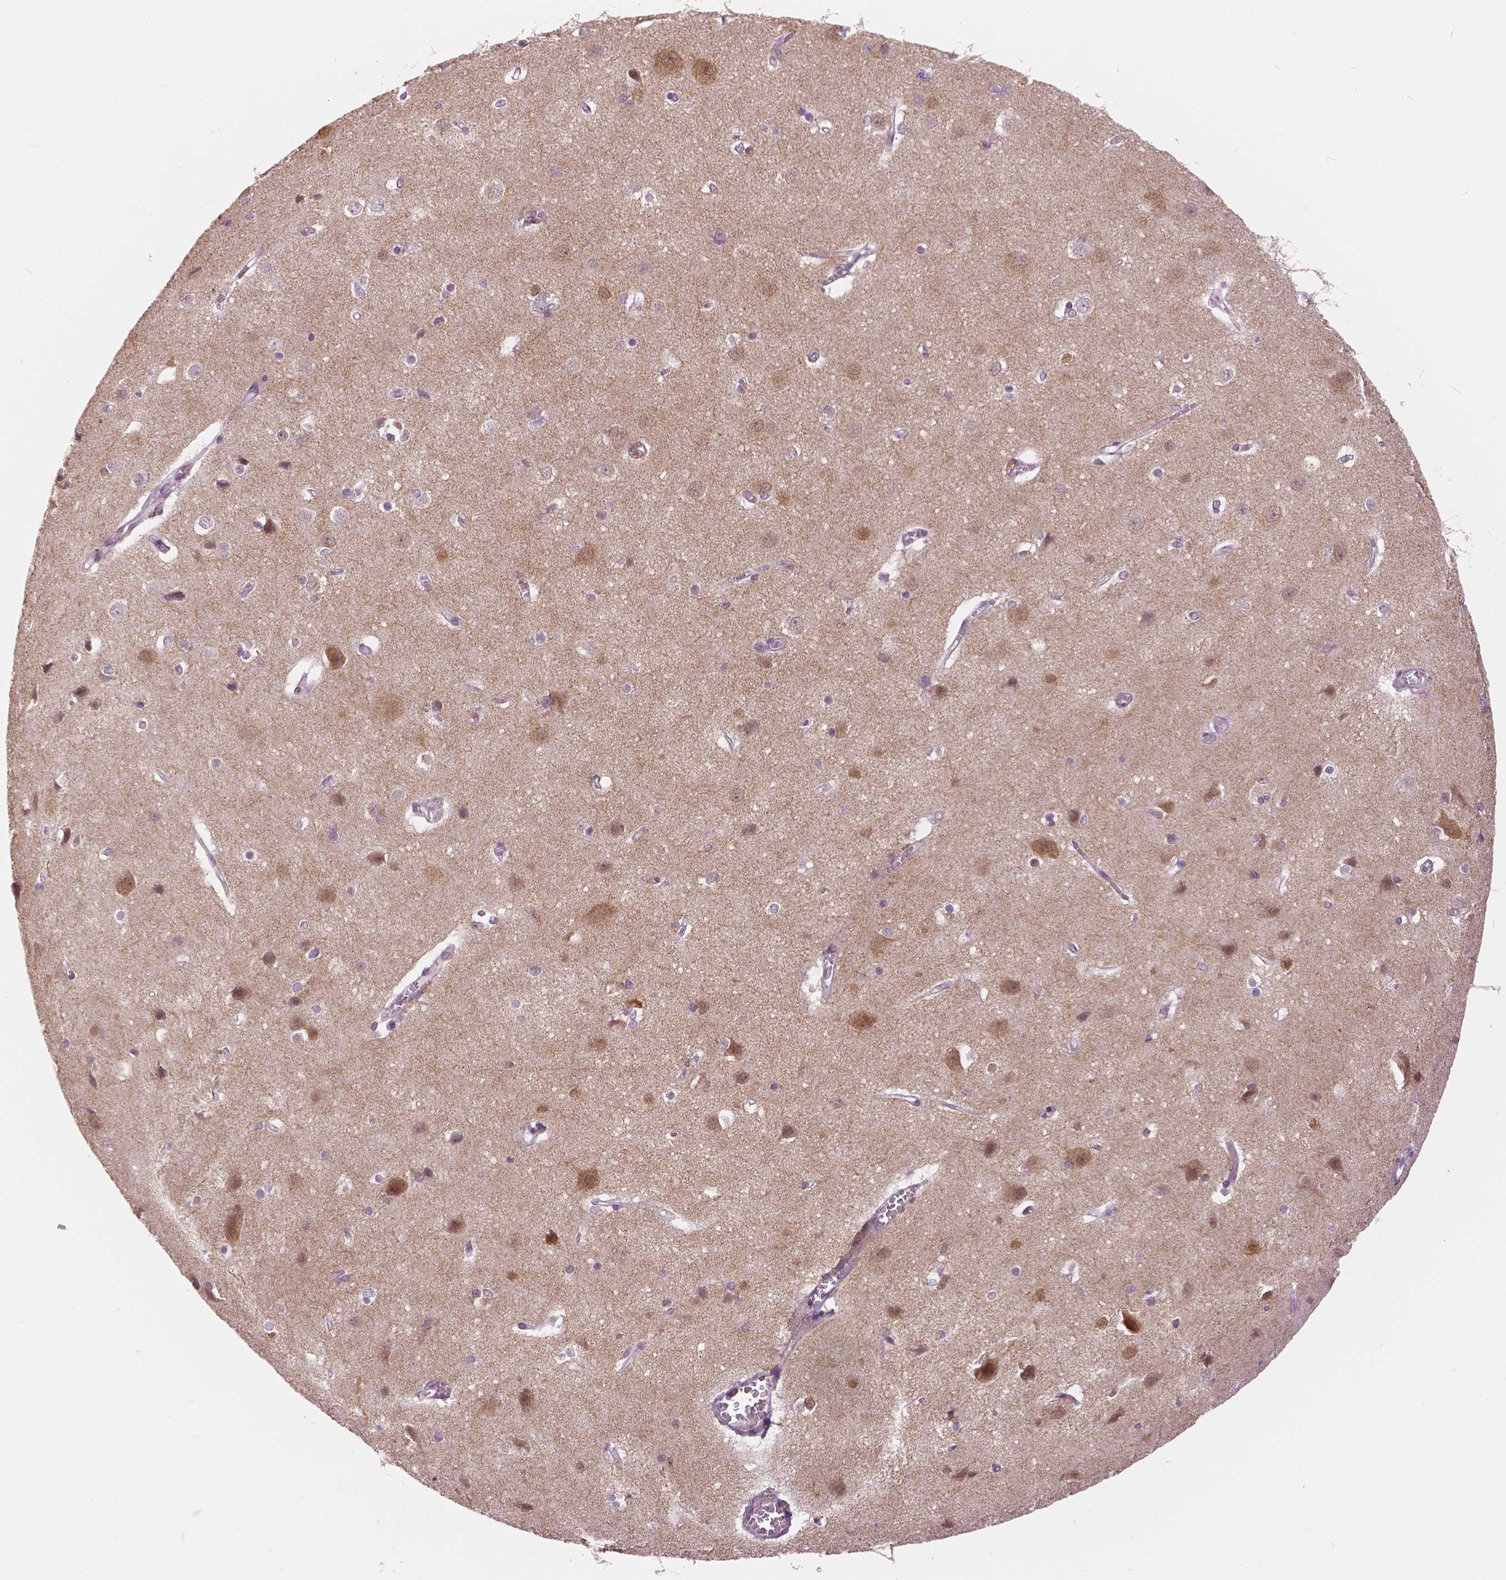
{"staining": {"intensity": "weak", "quantity": "25%-75%", "location": "cytoplasmic/membranous"}, "tissue": "cerebral cortex", "cell_type": "Endothelial cells", "image_type": "normal", "snomed": [{"axis": "morphology", "description": "Normal tissue, NOS"}, {"axis": "topography", "description": "Cerebral cortex"}], "caption": "This is a histology image of IHC staining of unremarkable cerebral cortex, which shows weak staining in the cytoplasmic/membranous of endothelial cells.", "gene": "GRIN2A", "patient": {"sex": "male", "age": 37}}